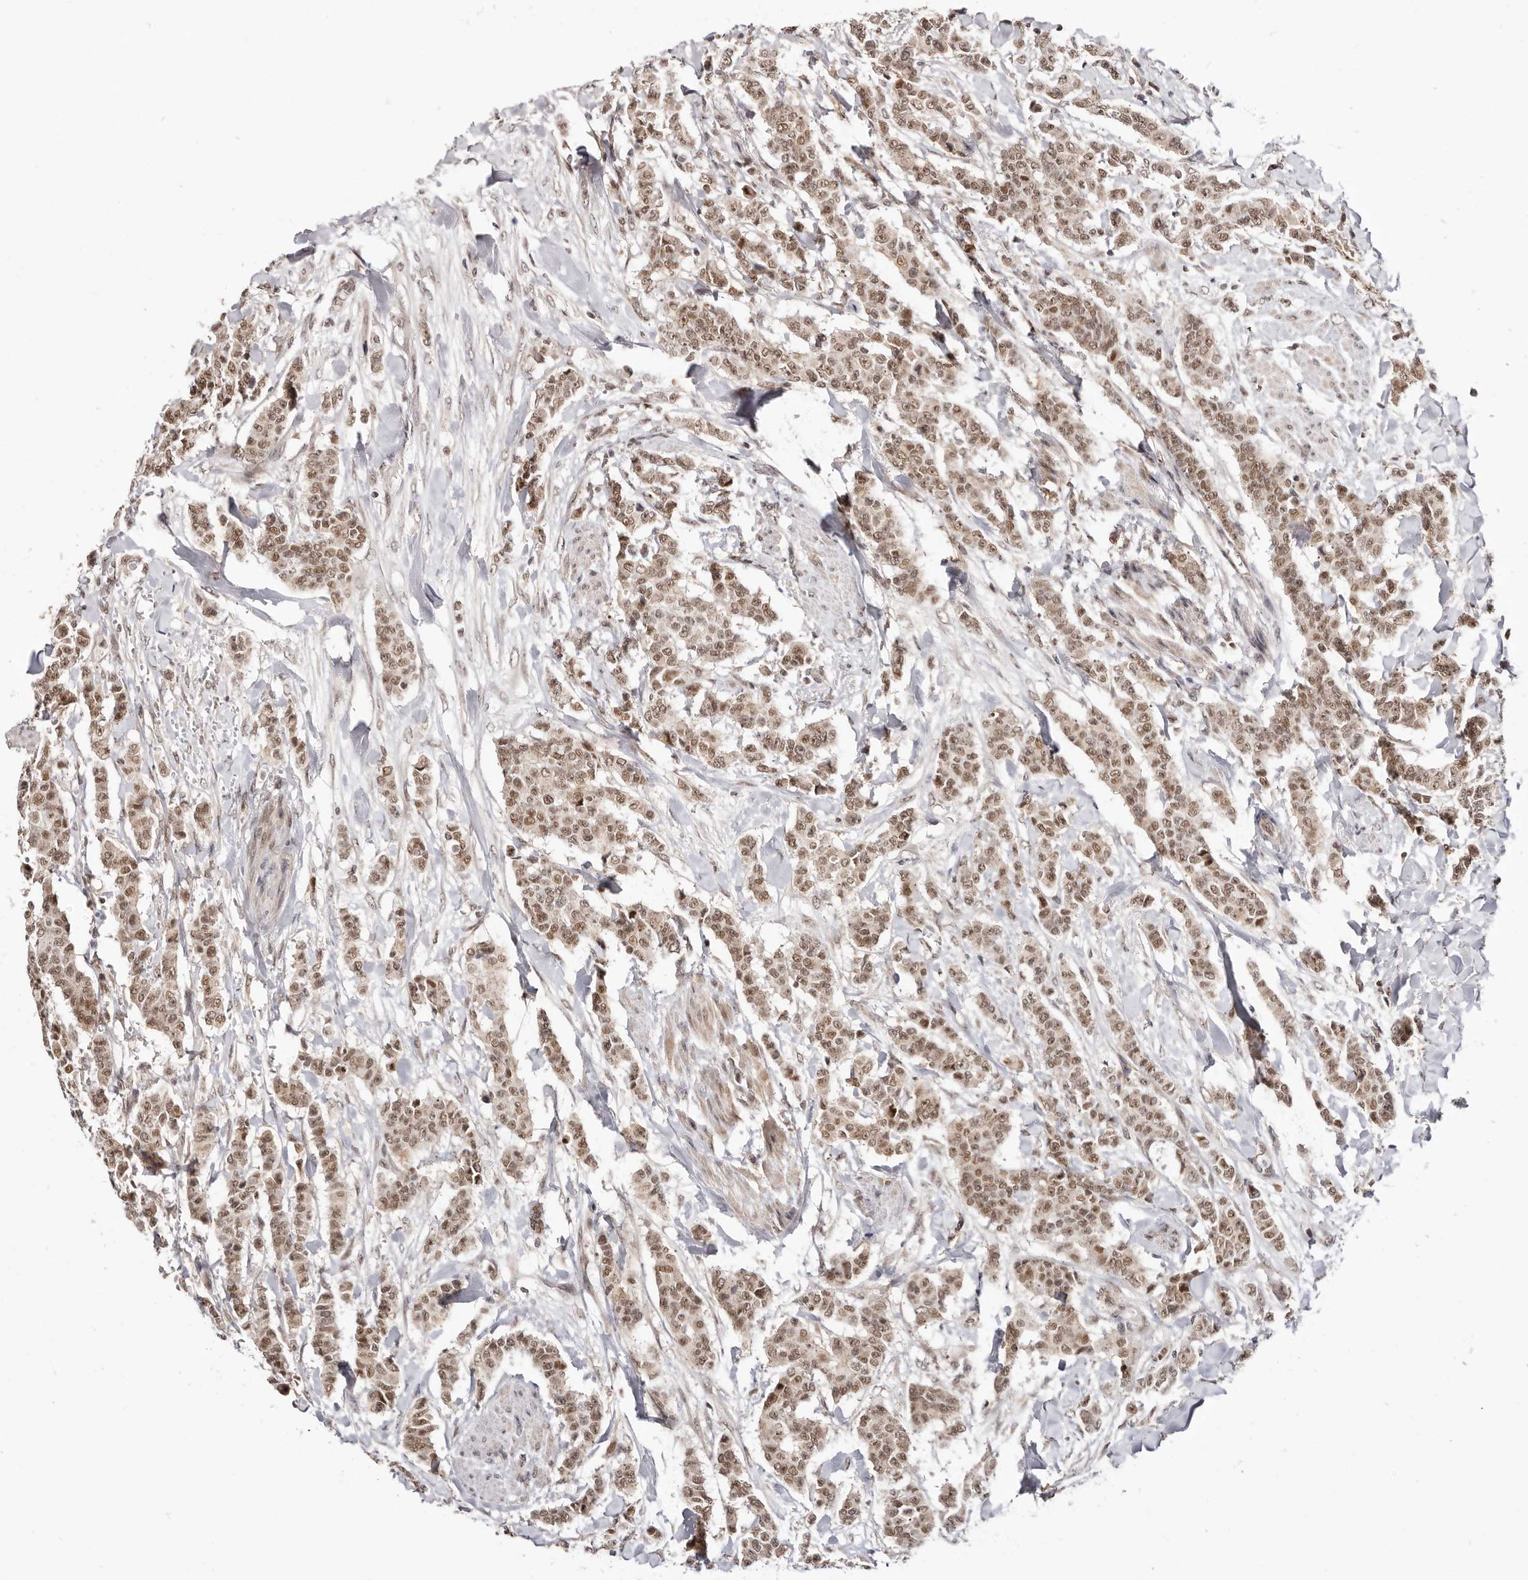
{"staining": {"intensity": "moderate", "quantity": ">75%", "location": "nuclear"}, "tissue": "breast cancer", "cell_type": "Tumor cells", "image_type": "cancer", "snomed": [{"axis": "morphology", "description": "Duct carcinoma"}, {"axis": "topography", "description": "Breast"}], "caption": "Immunohistochemical staining of breast intraductal carcinoma exhibits medium levels of moderate nuclear expression in about >75% of tumor cells. (Stains: DAB (3,3'-diaminobenzidine) in brown, nuclei in blue, Microscopy: brightfield microscopy at high magnification).", "gene": "MED8", "patient": {"sex": "female", "age": 40}}